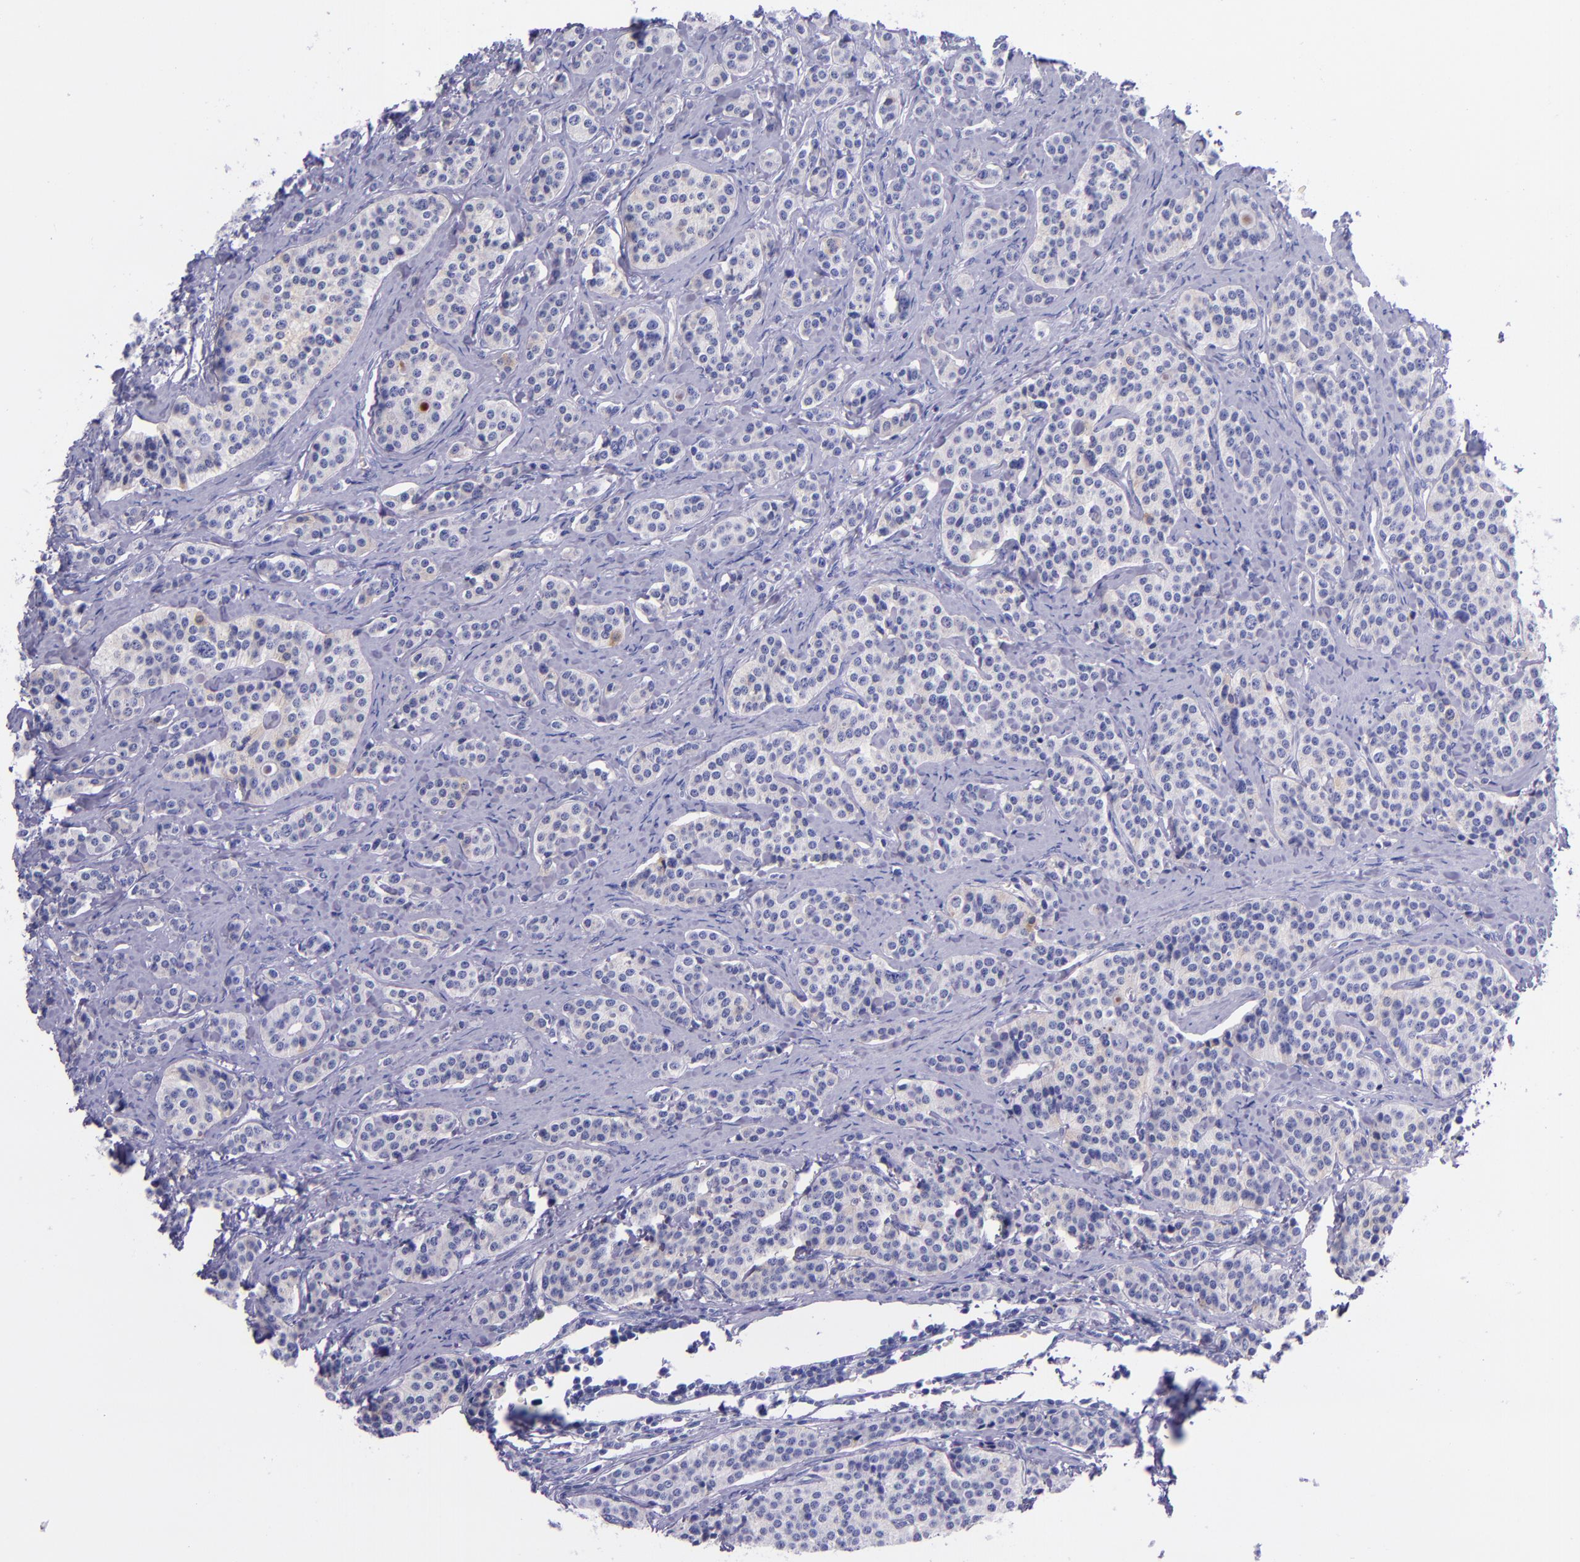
{"staining": {"intensity": "negative", "quantity": "none", "location": "none"}, "tissue": "carcinoid", "cell_type": "Tumor cells", "image_type": "cancer", "snomed": [{"axis": "morphology", "description": "Carcinoid, malignant, NOS"}, {"axis": "topography", "description": "Small intestine"}], "caption": "Immunohistochemical staining of carcinoid reveals no significant staining in tumor cells.", "gene": "SLPI", "patient": {"sex": "male", "age": 63}}